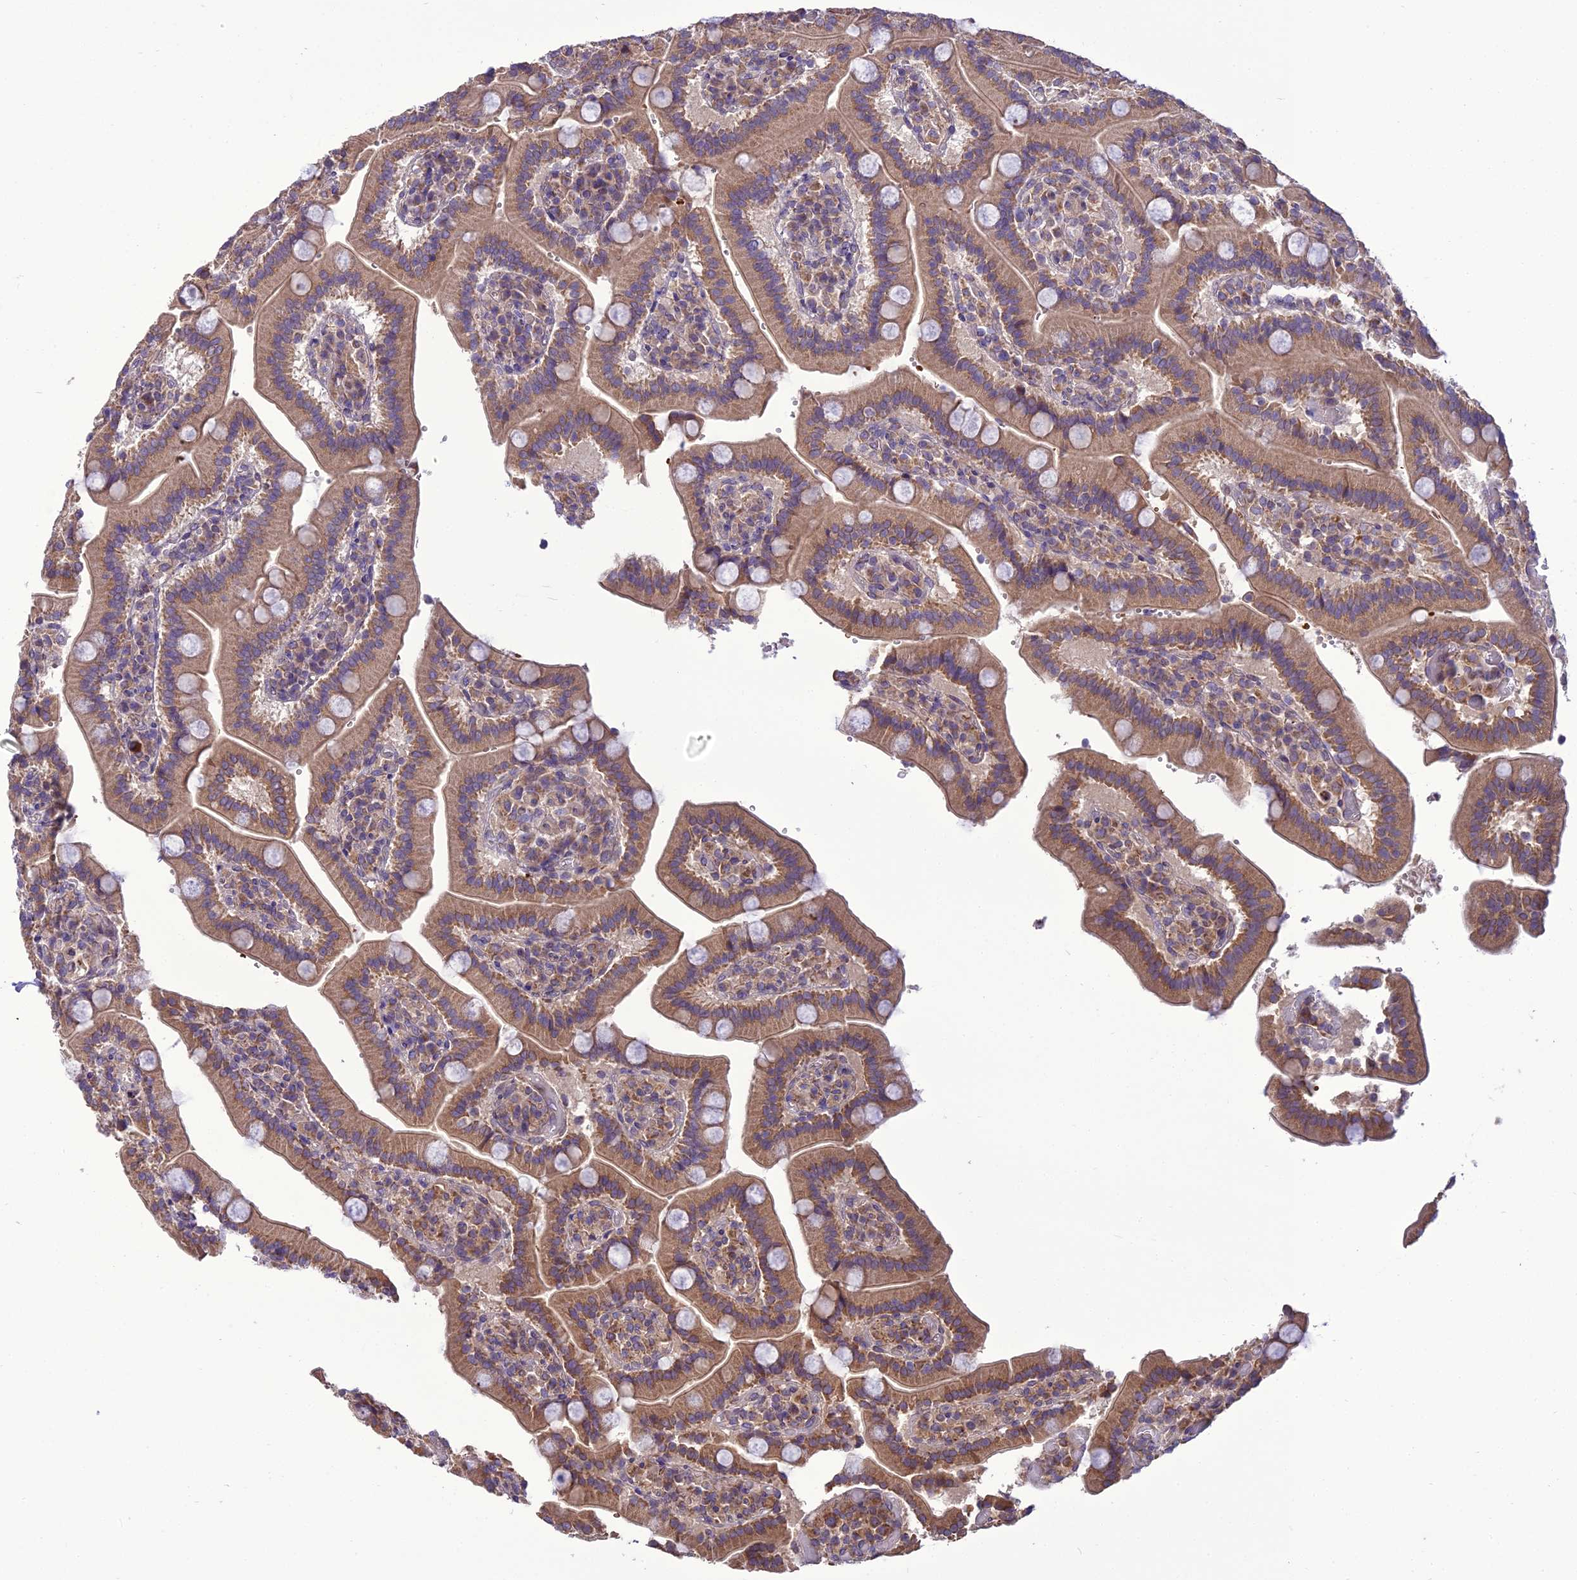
{"staining": {"intensity": "moderate", "quantity": ">75%", "location": "cytoplasmic/membranous"}, "tissue": "duodenum", "cell_type": "Glandular cells", "image_type": "normal", "snomed": [{"axis": "morphology", "description": "Normal tissue, NOS"}, {"axis": "topography", "description": "Duodenum"}], "caption": "A medium amount of moderate cytoplasmic/membranous positivity is seen in about >75% of glandular cells in unremarkable duodenum.", "gene": "ENSG00000260272", "patient": {"sex": "female", "age": 62}}